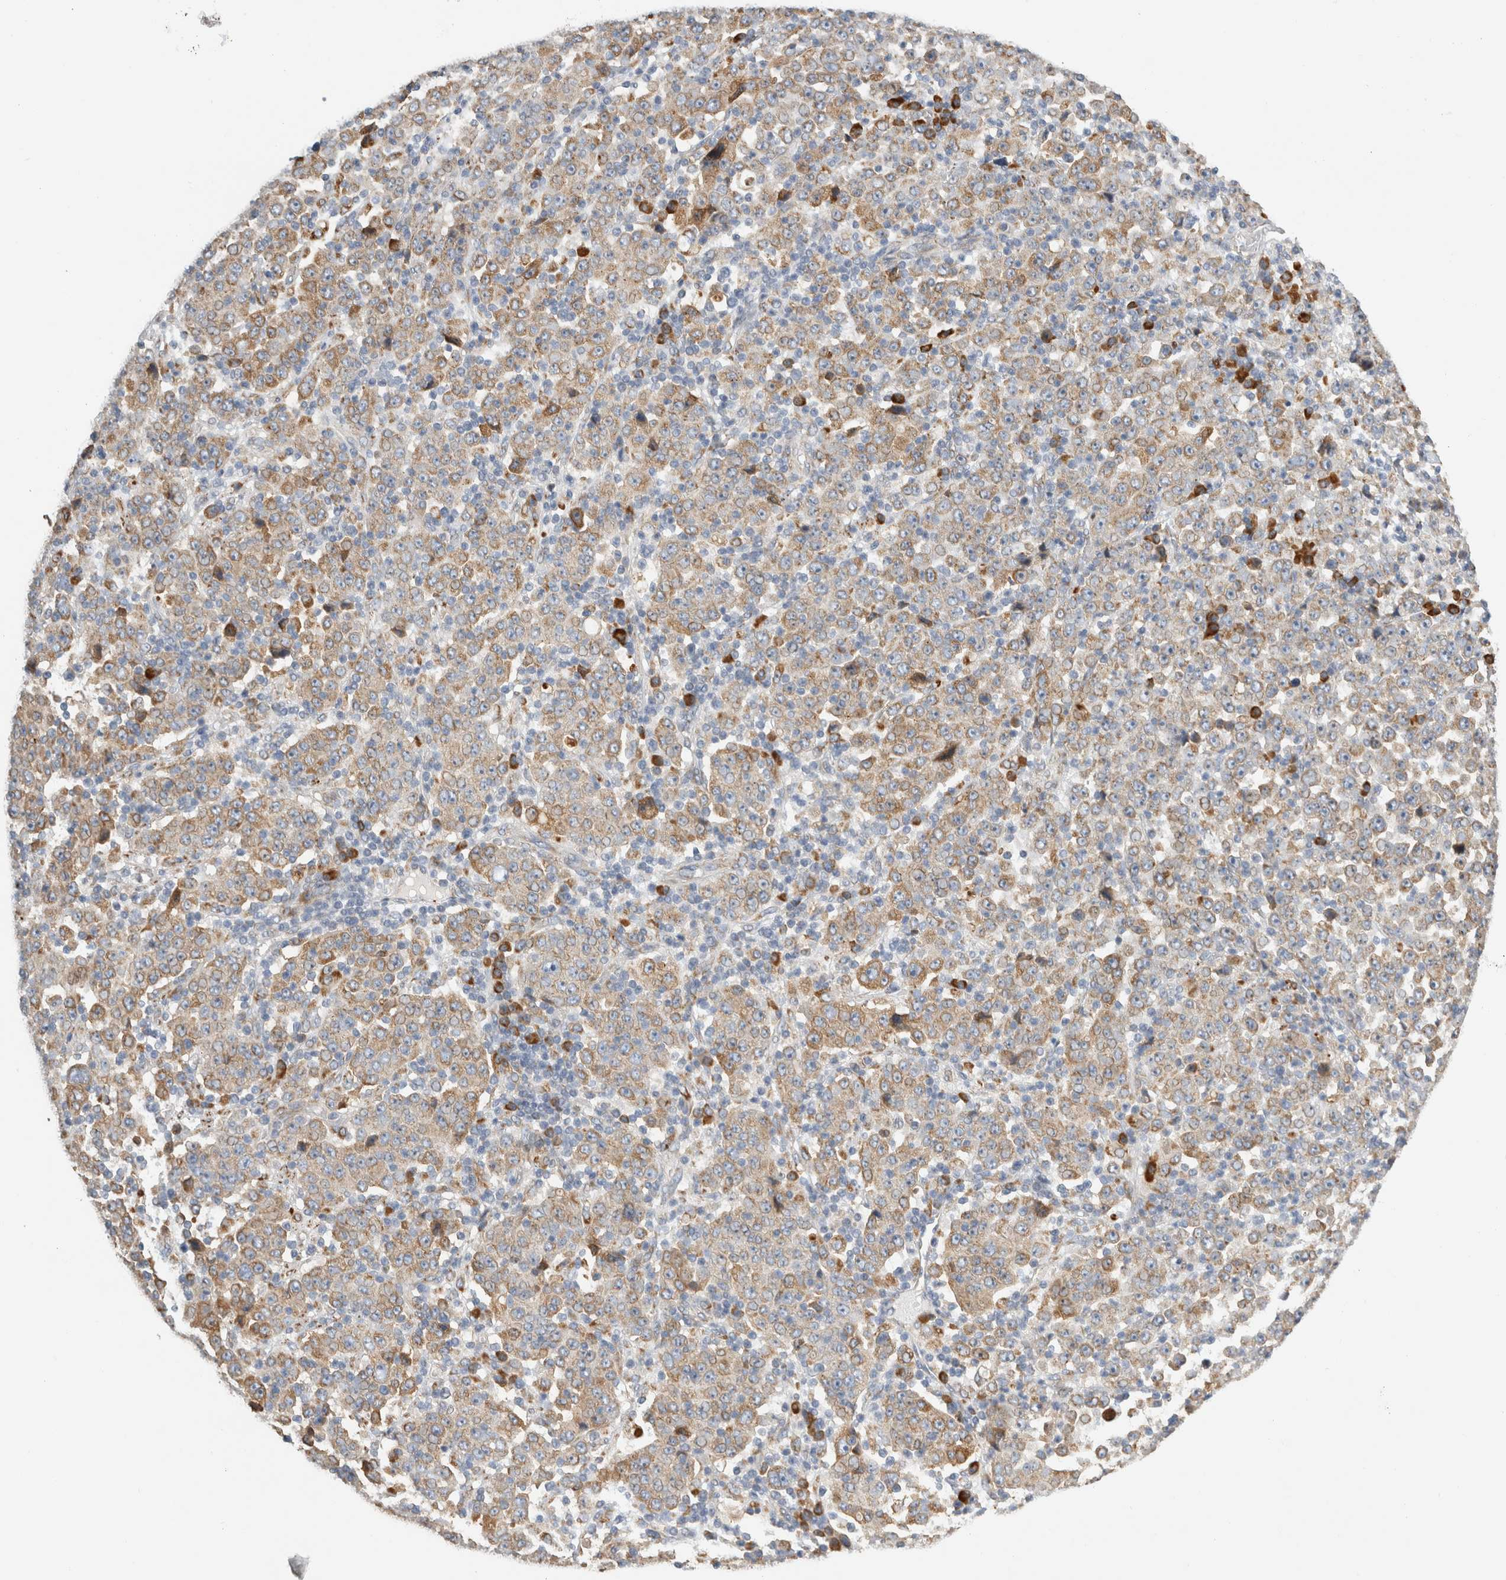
{"staining": {"intensity": "moderate", "quantity": ">75%", "location": "cytoplasmic/membranous"}, "tissue": "stomach cancer", "cell_type": "Tumor cells", "image_type": "cancer", "snomed": [{"axis": "morphology", "description": "Normal tissue, NOS"}, {"axis": "morphology", "description": "Adenocarcinoma, NOS"}, {"axis": "topography", "description": "Stomach, upper"}, {"axis": "topography", "description": "Stomach"}], "caption": "Immunohistochemistry (IHC) (DAB (3,3'-diaminobenzidine)) staining of stomach adenocarcinoma displays moderate cytoplasmic/membranous protein staining in about >75% of tumor cells.", "gene": "RPN2", "patient": {"sex": "male", "age": 59}}